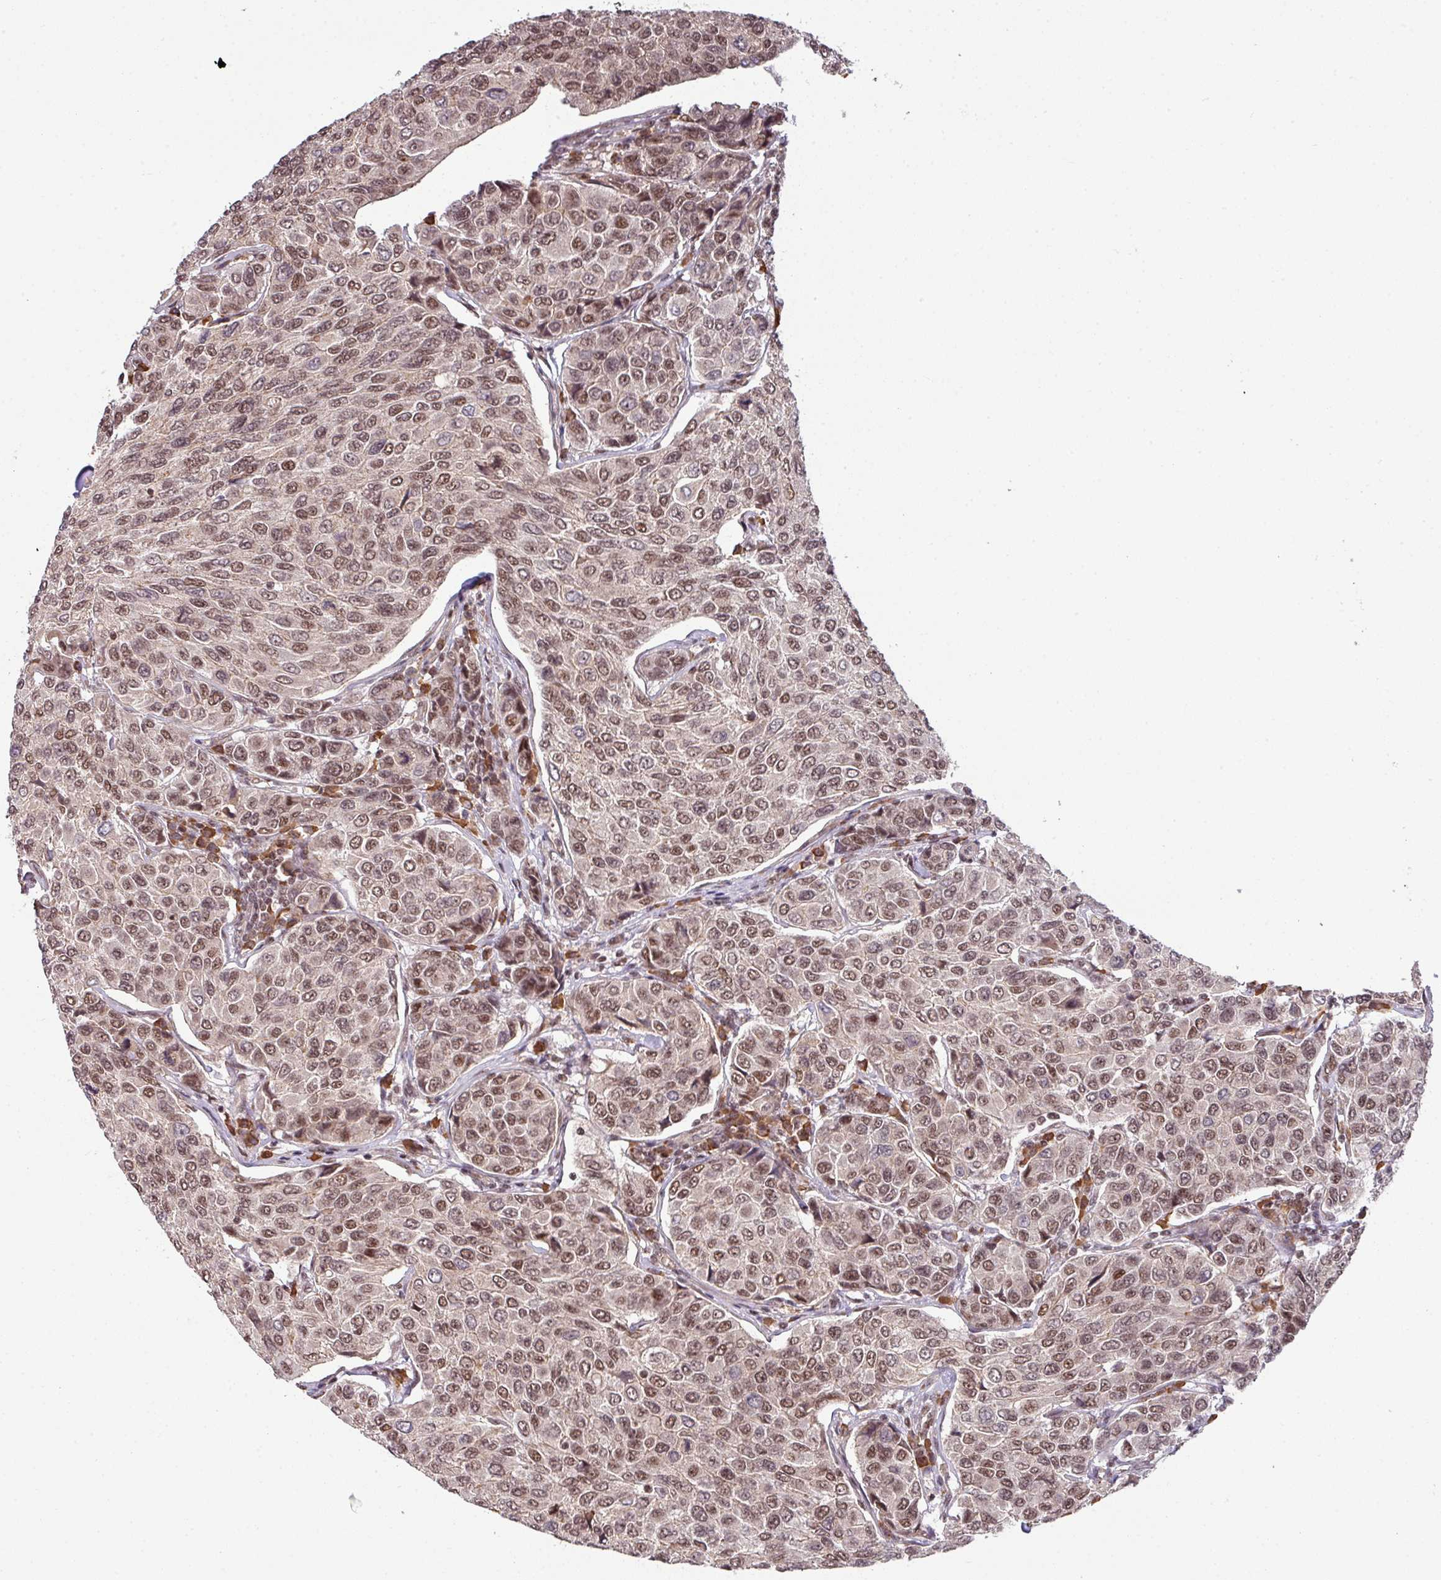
{"staining": {"intensity": "moderate", "quantity": ">75%", "location": "nuclear"}, "tissue": "breast cancer", "cell_type": "Tumor cells", "image_type": "cancer", "snomed": [{"axis": "morphology", "description": "Duct carcinoma"}, {"axis": "topography", "description": "Breast"}], "caption": "There is medium levels of moderate nuclear expression in tumor cells of breast cancer, as demonstrated by immunohistochemical staining (brown color).", "gene": "PHF23", "patient": {"sex": "female", "age": 55}}